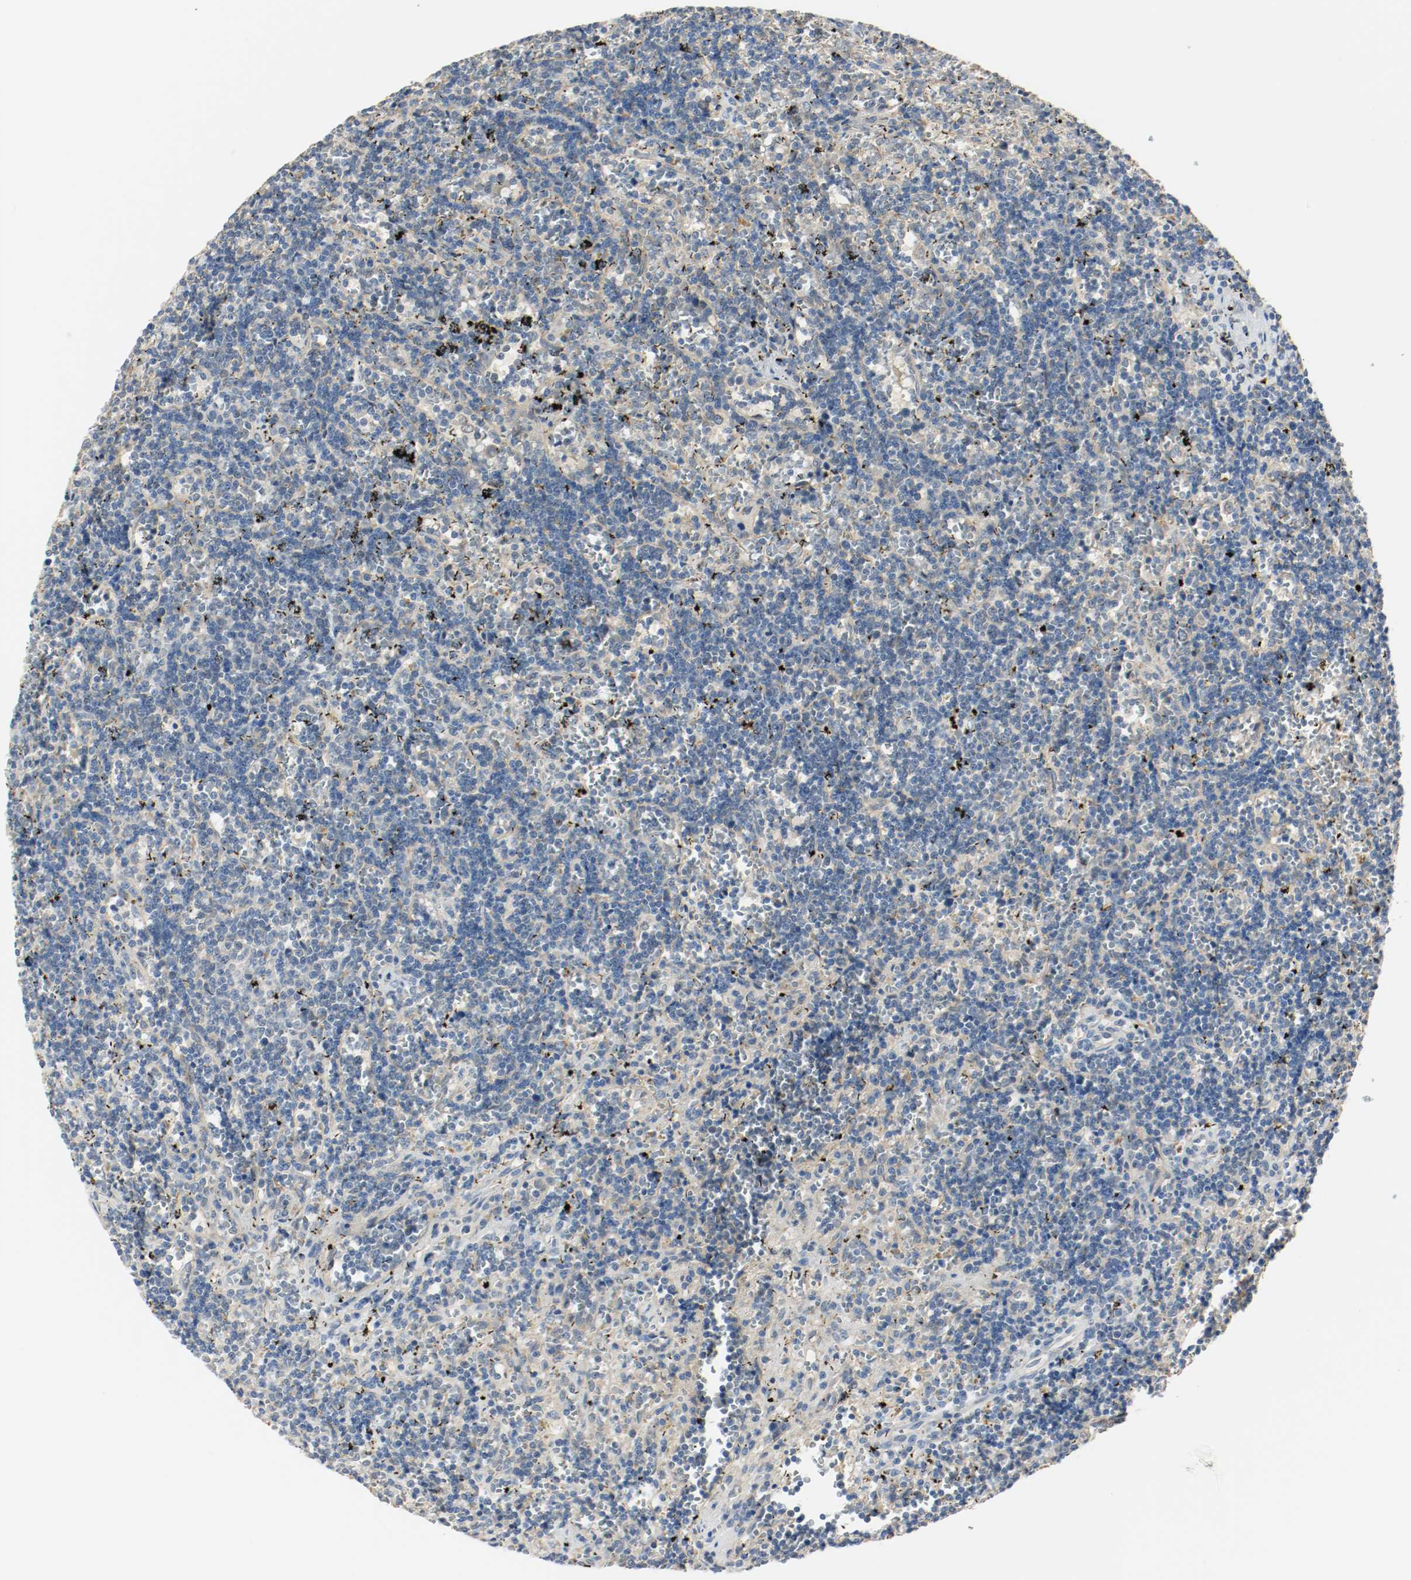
{"staining": {"intensity": "negative", "quantity": "none", "location": "none"}, "tissue": "lymphoma", "cell_type": "Tumor cells", "image_type": "cancer", "snomed": [{"axis": "morphology", "description": "Malignant lymphoma, non-Hodgkin's type, Low grade"}, {"axis": "topography", "description": "Spleen"}], "caption": "Human low-grade malignant lymphoma, non-Hodgkin's type stained for a protein using IHC exhibits no positivity in tumor cells.", "gene": "MELTF", "patient": {"sex": "male", "age": 60}}